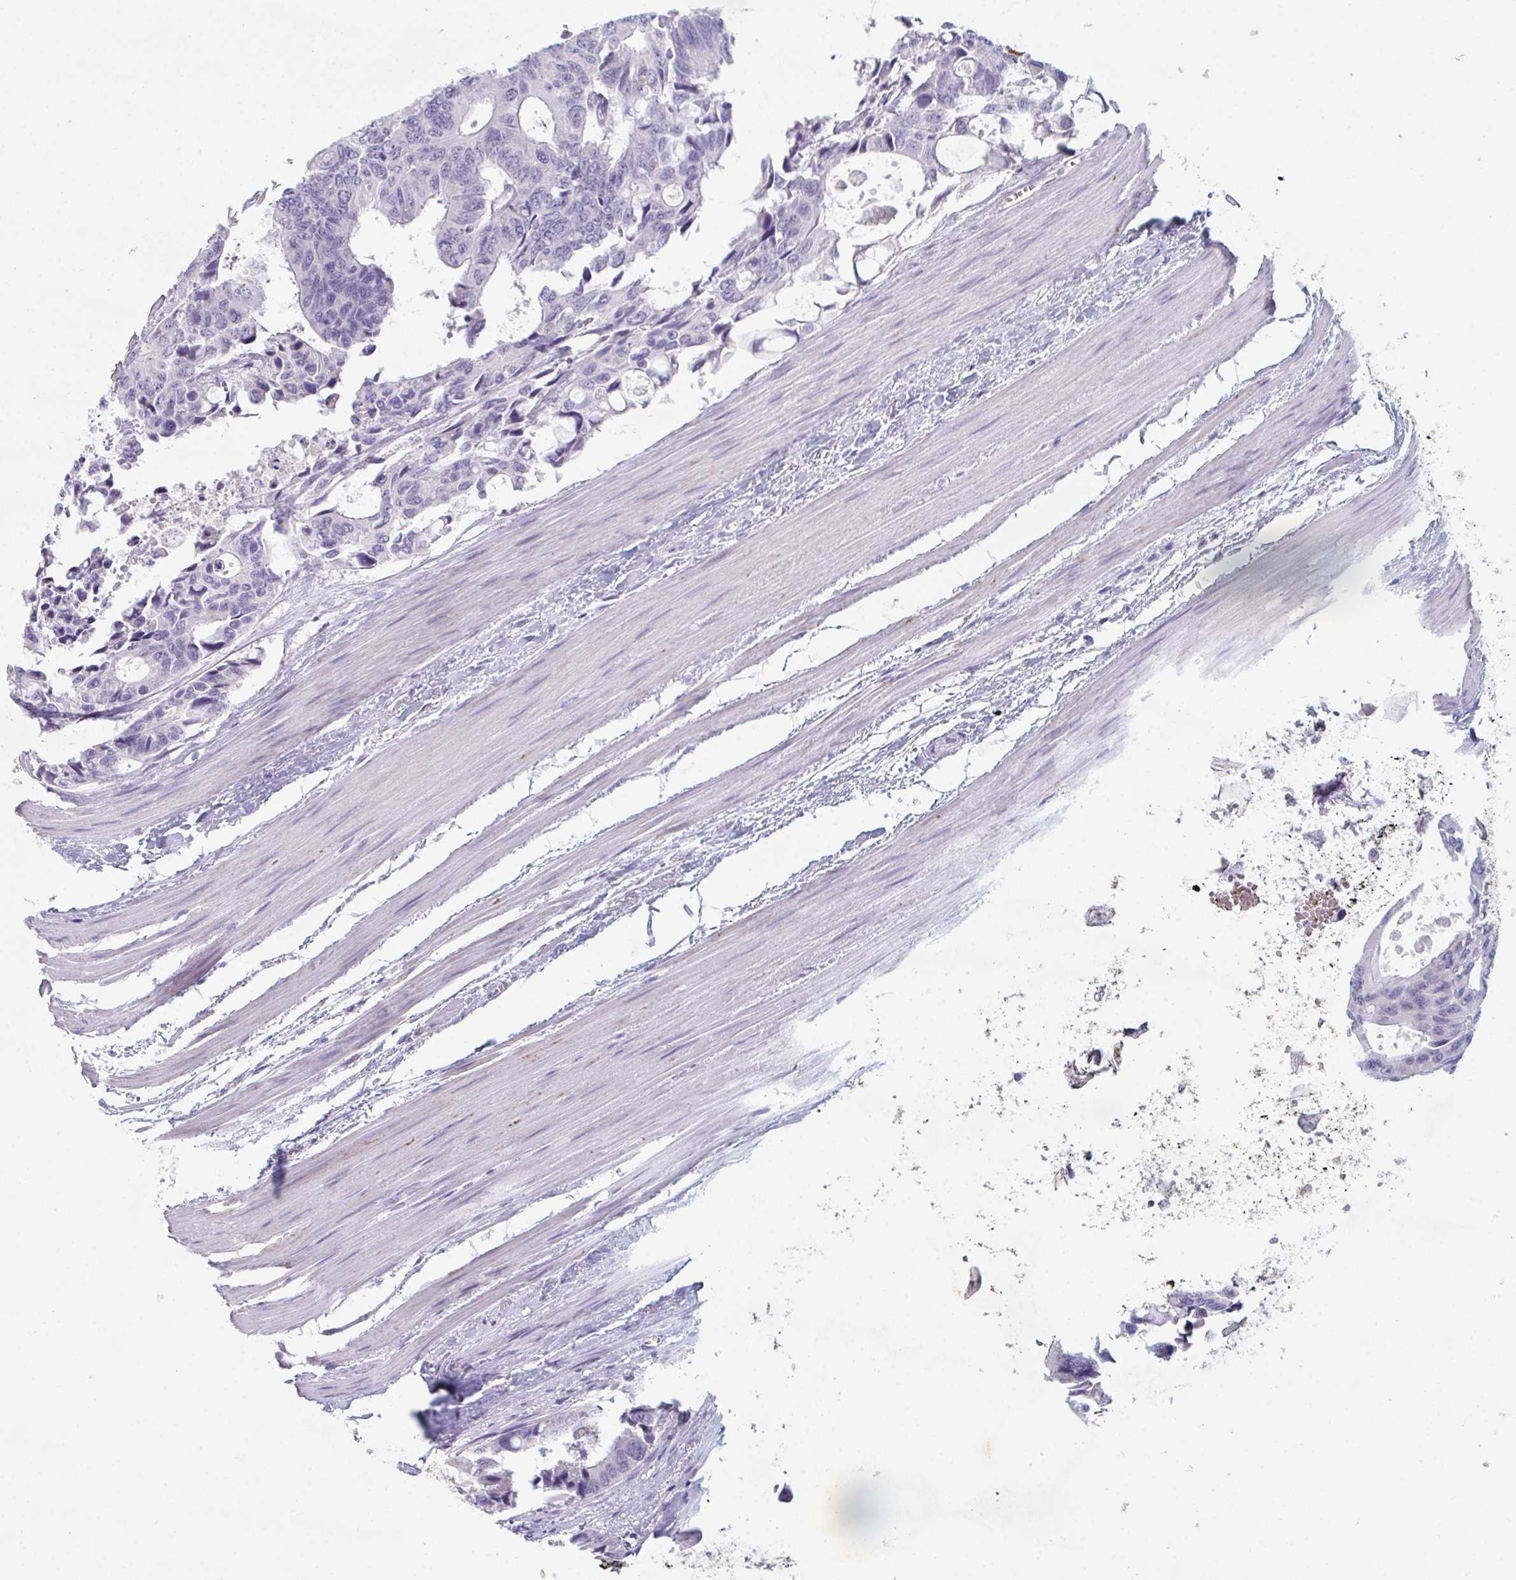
{"staining": {"intensity": "negative", "quantity": "none", "location": "none"}, "tissue": "colorectal cancer", "cell_type": "Tumor cells", "image_type": "cancer", "snomed": [{"axis": "morphology", "description": "Adenocarcinoma, NOS"}, {"axis": "topography", "description": "Rectum"}], "caption": "A high-resolution micrograph shows immunohistochemistry staining of colorectal cancer, which exhibits no significant positivity in tumor cells.", "gene": "ADAM21", "patient": {"sex": "male", "age": 76}}